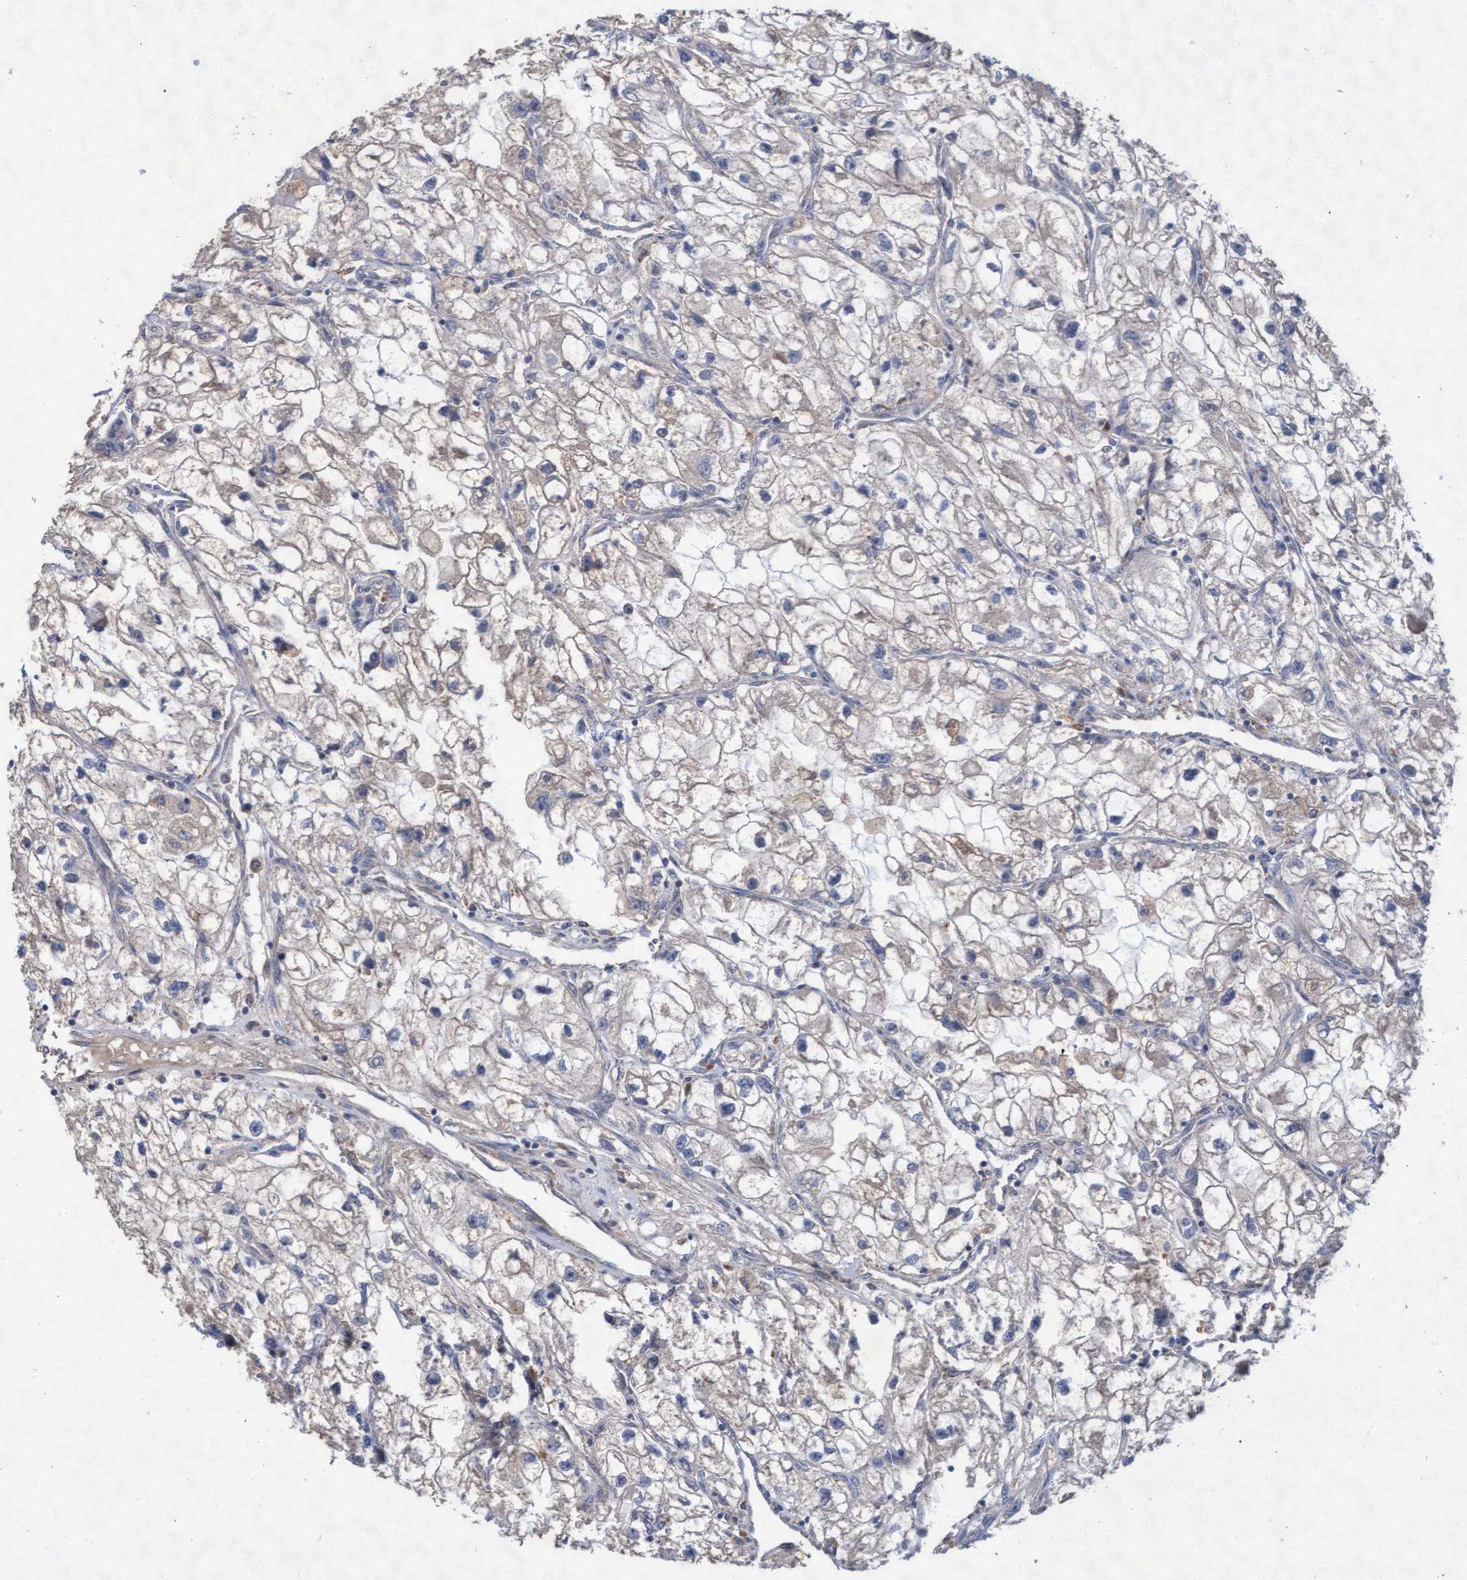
{"staining": {"intensity": "negative", "quantity": "none", "location": "none"}, "tissue": "renal cancer", "cell_type": "Tumor cells", "image_type": "cancer", "snomed": [{"axis": "morphology", "description": "Adenocarcinoma, NOS"}, {"axis": "topography", "description": "Kidney"}], "caption": "Protein analysis of adenocarcinoma (renal) displays no significant expression in tumor cells. Nuclei are stained in blue.", "gene": "ABCF2", "patient": {"sex": "female", "age": 70}}